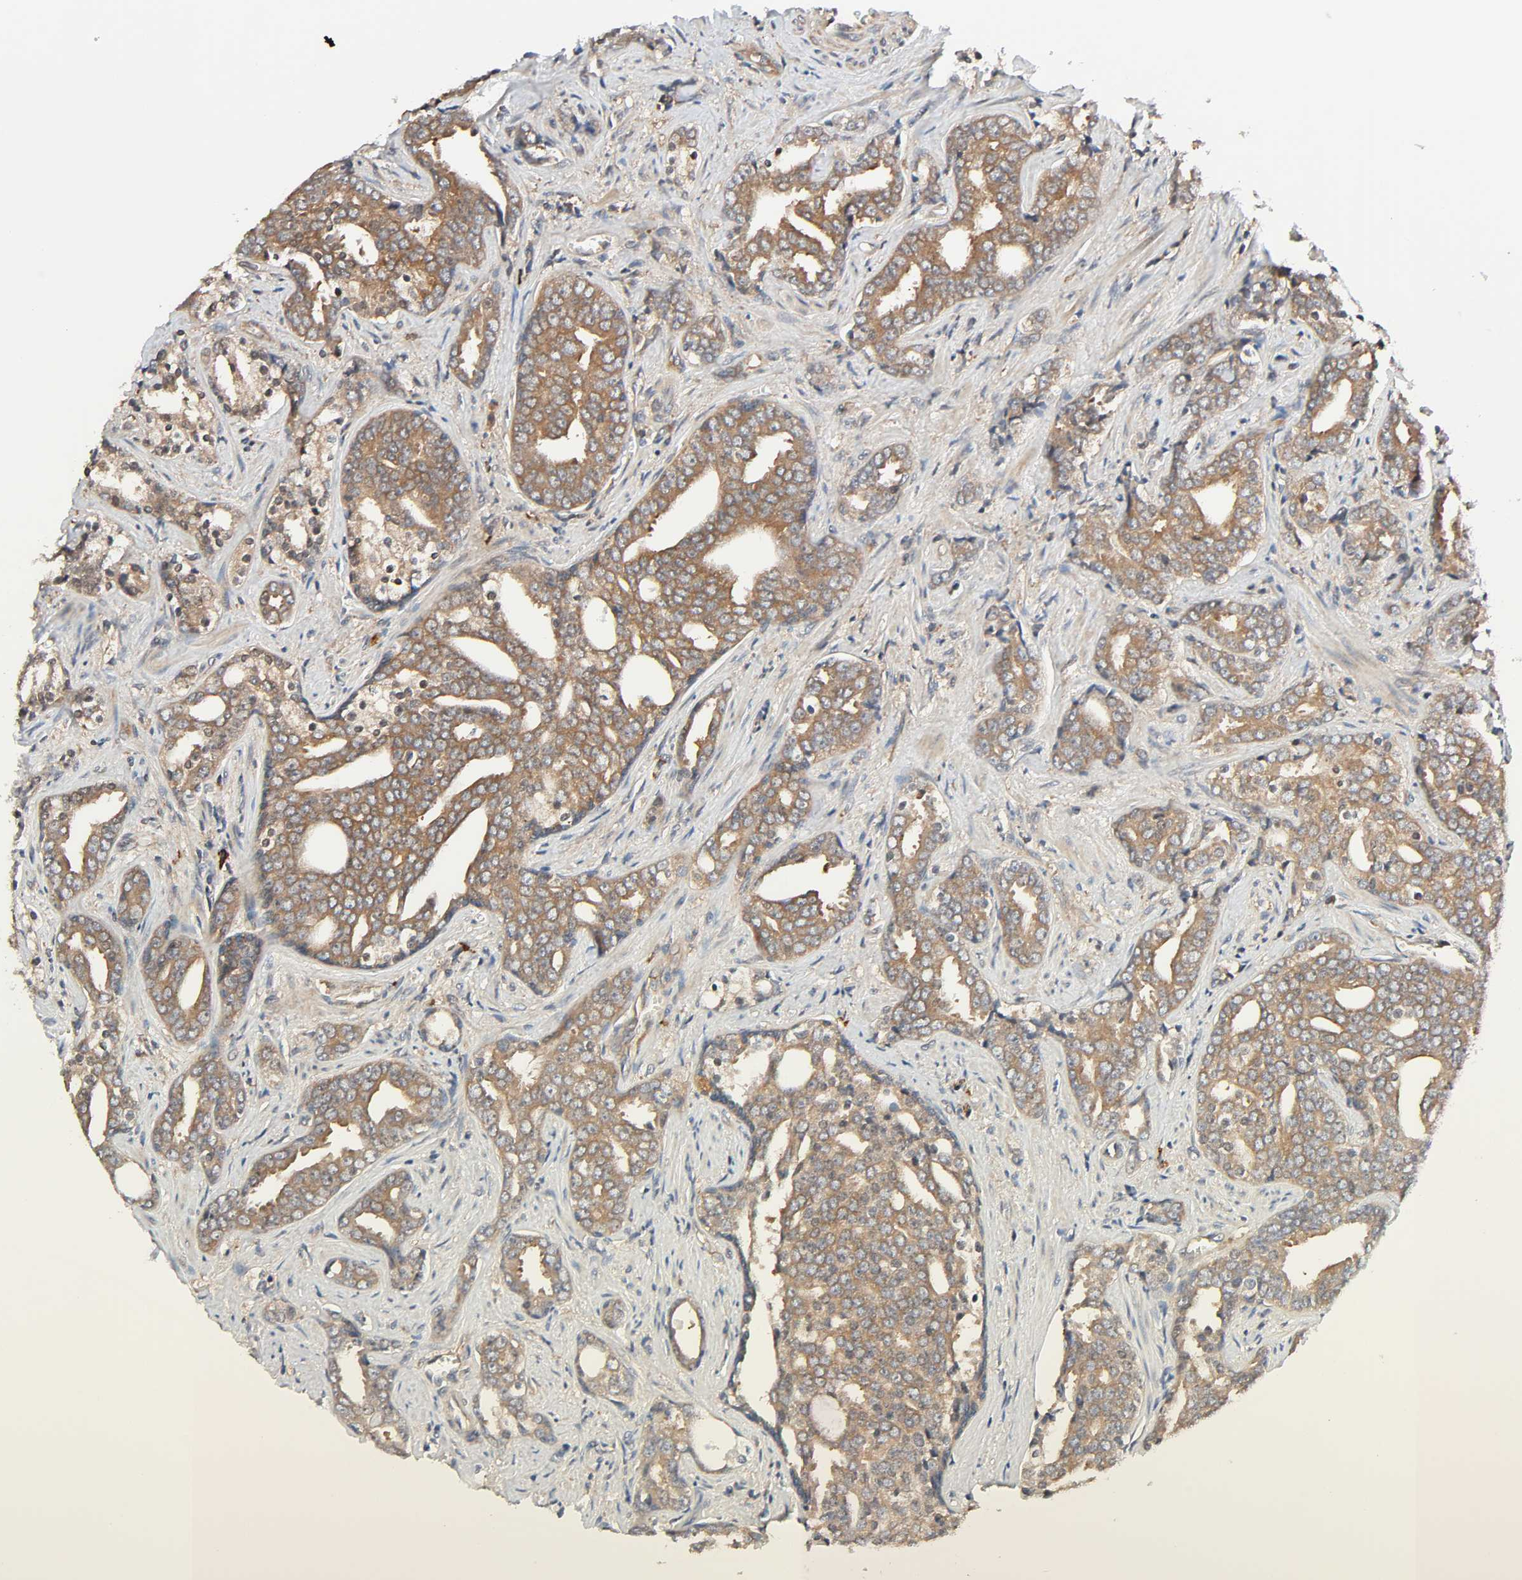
{"staining": {"intensity": "moderate", "quantity": ">75%", "location": "cytoplasmic/membranous"}, "tissue": "prostate cancer", "cell_type": "Tumor cells", "image_type": "cancer", "snomed": [{"axis": "morphology", "description": "Adenocarcinoma, High grade"}, {"axis": "topography", "description": "Prostate"}], "caption": "Immunohistochemistry histopathology image of neoplastic tissue: adenocarcinoma (high-grade) (prostate) stained using immunohistochemistry (IHC) demonstrates medium levels of moderate protein expression localized specifically in the cytoplasmic/membranous of tumor cells, appearing as a cytoplasmic/membranous brown color.", "gene": "PPP2R1B", "patient": {"sex": "male", "age": 67}}